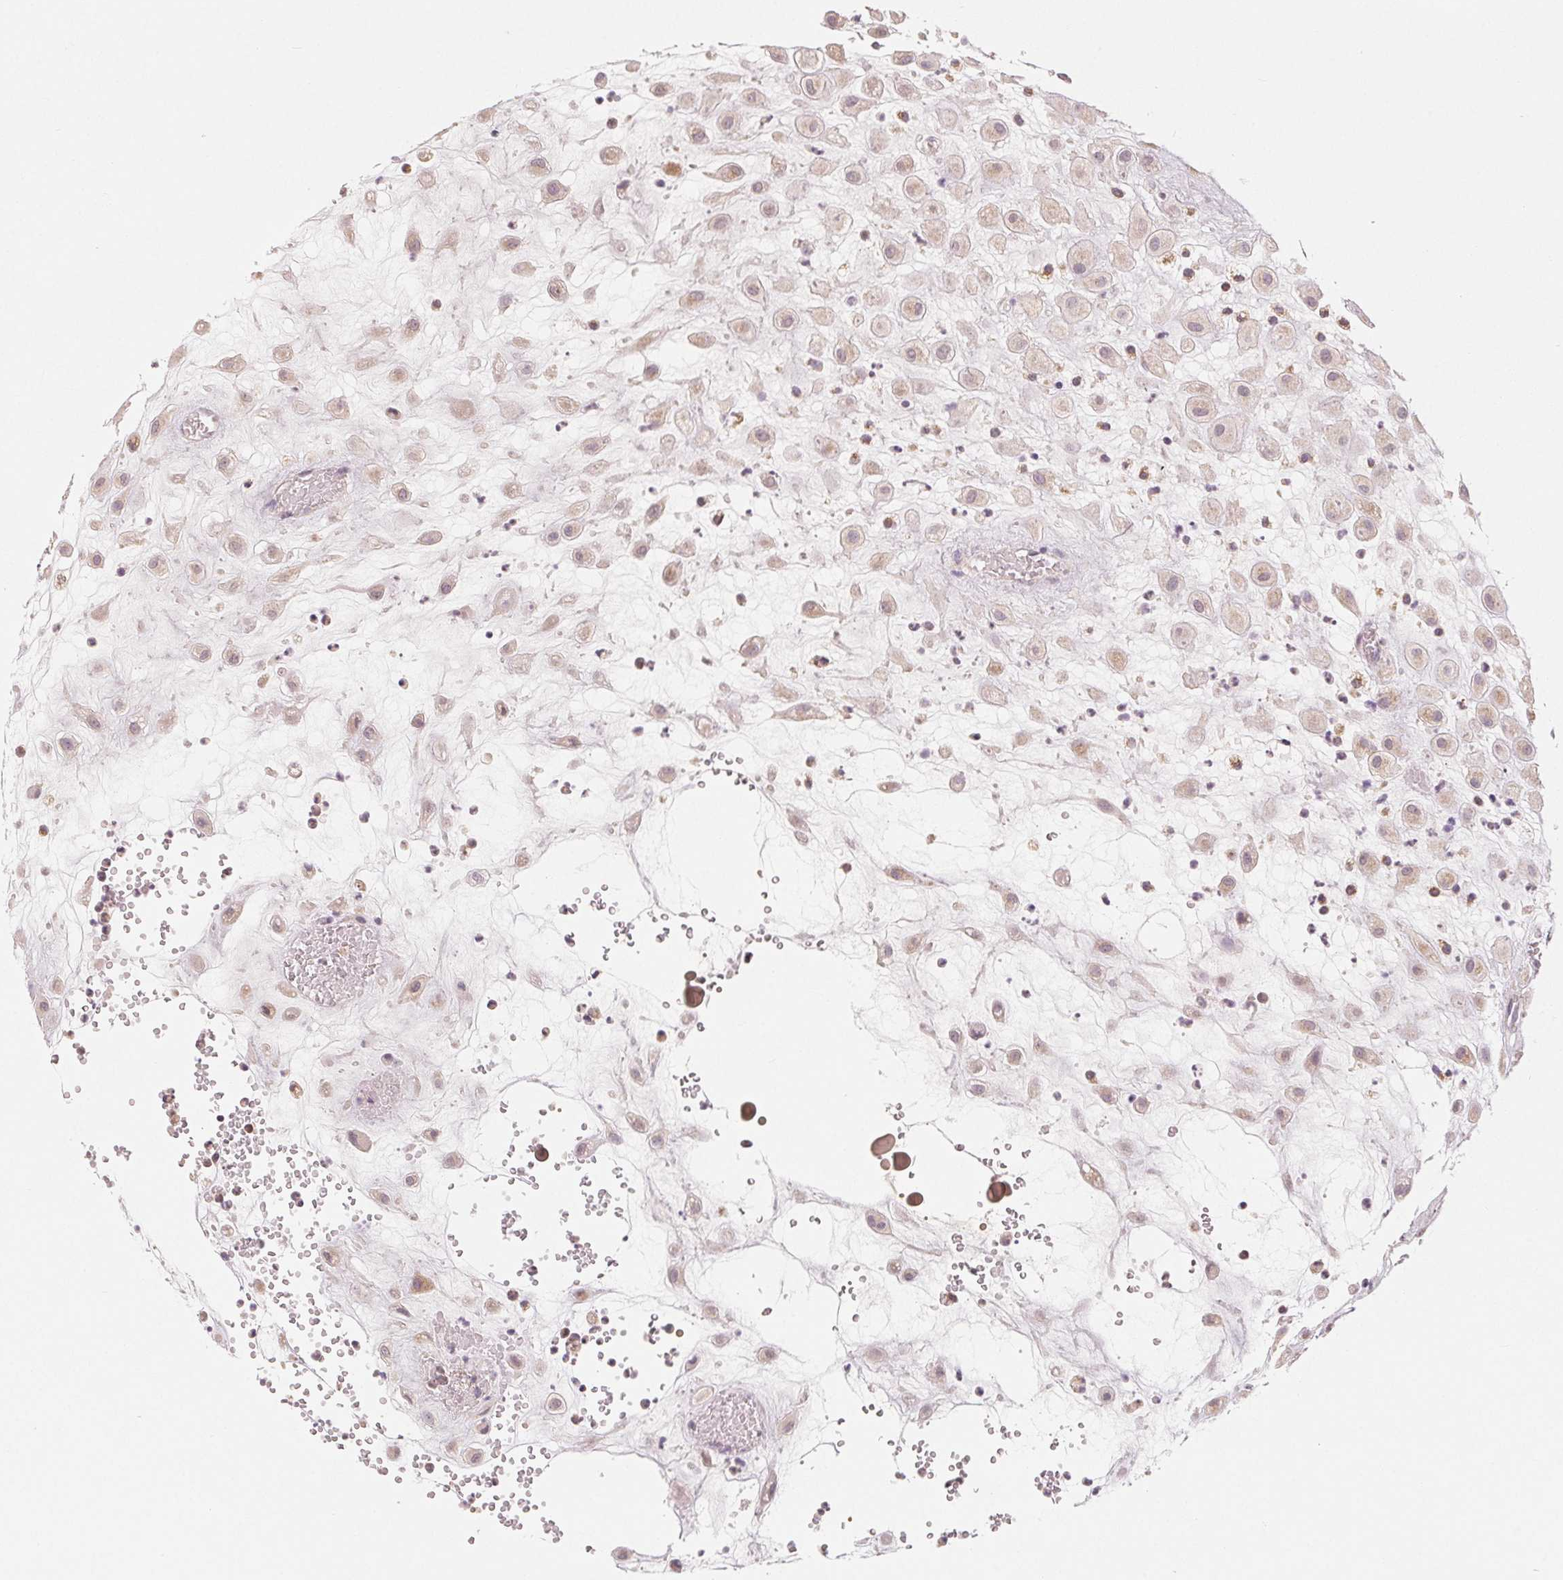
{"staining": {"intensity": "negative", "quantity": "none", "location": "none"}, "tissue": "placenta", "cell_type": "Decidual cells", "image_type": "normal", "snomed": [{"axis": "morphology", "description": "Normal tissue, NOS"}, {"axis": "topography", "description": "Placenta"}], "caption": "The histopathology image reveals no significant positivity in decidual cells of placenta.", "gene": "GHITM", "patient": {"sex": "female", "age": 24}}